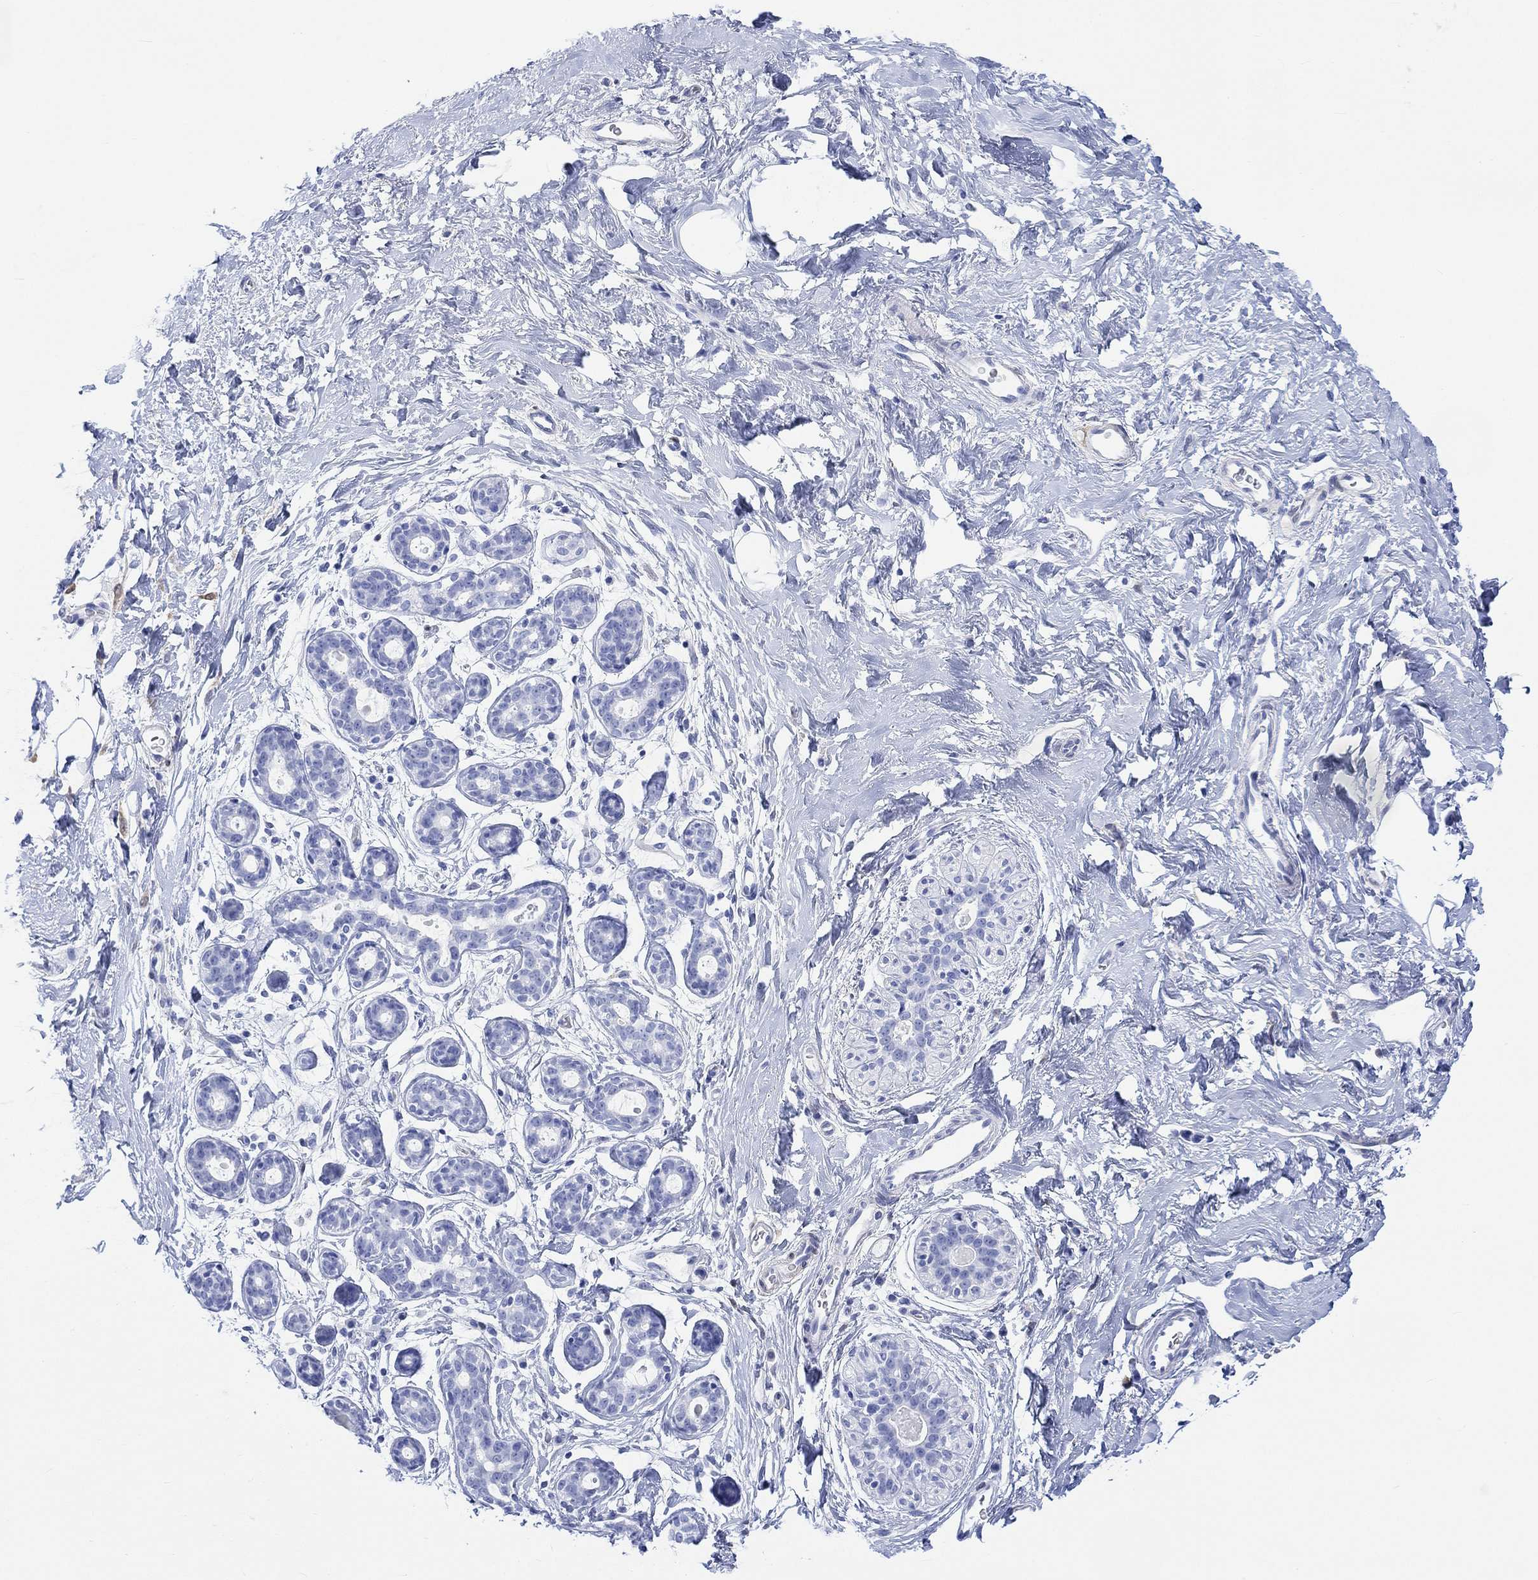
{"staining": {"intensity": "negative", "quantity": "none", "location": "none"}, "tissue": "breast", "cell_type": "Adipocytes", "image_type": "normal", "snomed": [{"axis": "morphology", "description": "Normal tissue, NOS"}, {"axis": "topography", "description": "Breast"}], "caption": "Immunohistochemistry (IHC) of unremarkable breast reveals no positivity in adipocytes.", "gene": "TPPP3", "patient": {"sex": "female", "age": 43}}